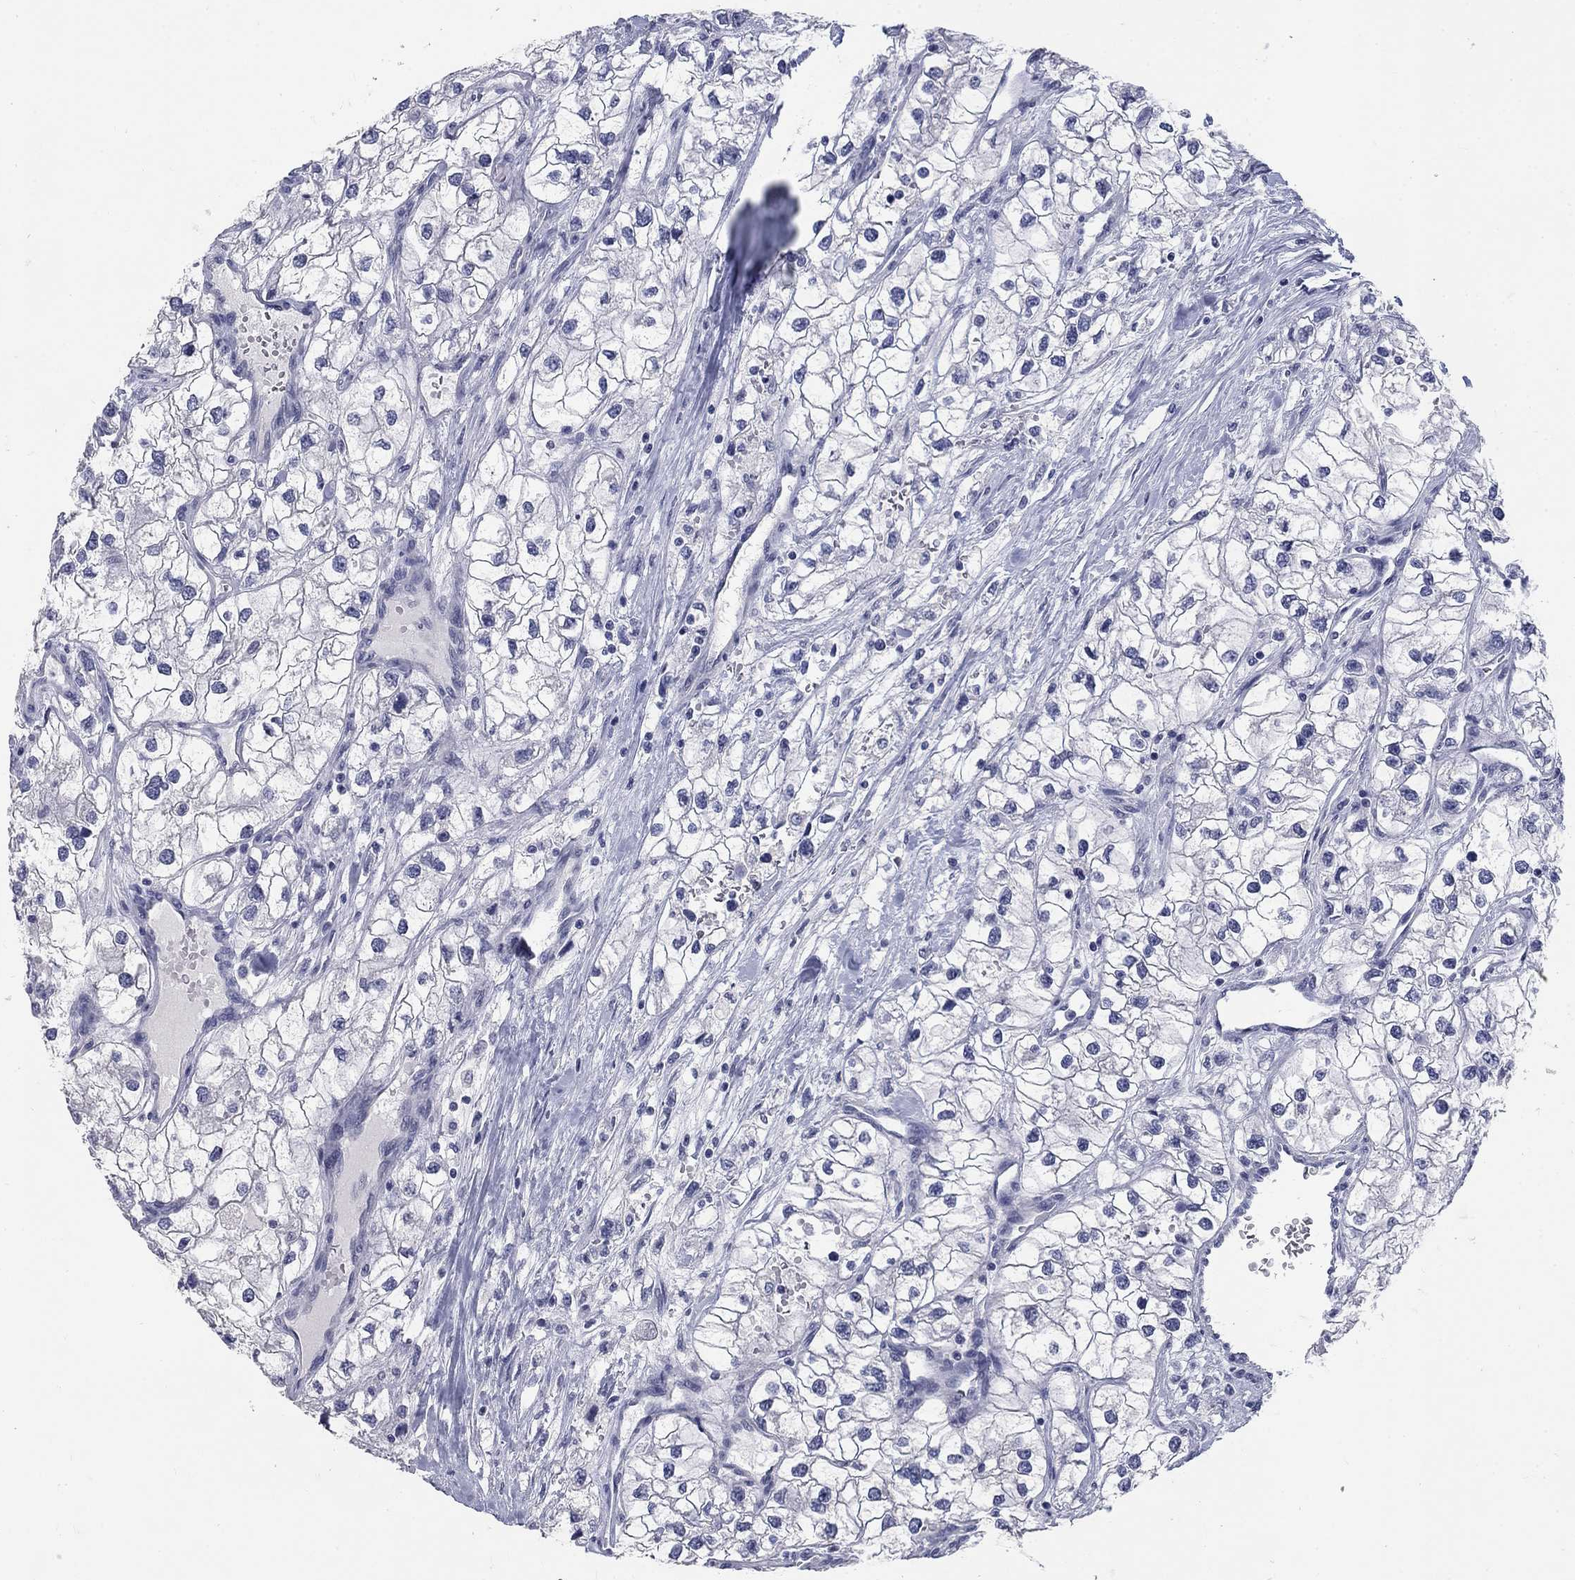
{"staining": {"intensity": "negative", "quantity": "none", "location": "none"}, "tissue": "renal cancer", "cell_type": "Tumor cells", "image_type": "cancer", "snomed": [{"axis": "morphology", "description": "Adenocarcinoma, NOS"}, {"axis": "topography", "description": "Kidney"}], "caption": "A high-resolution image shows IHC staining of renal cancer (adenocarcinoma), which reveals no significant positivity in tumor cells.", "gene": "ELAVL4", "patient": {"sex": "male", "age": 59}}